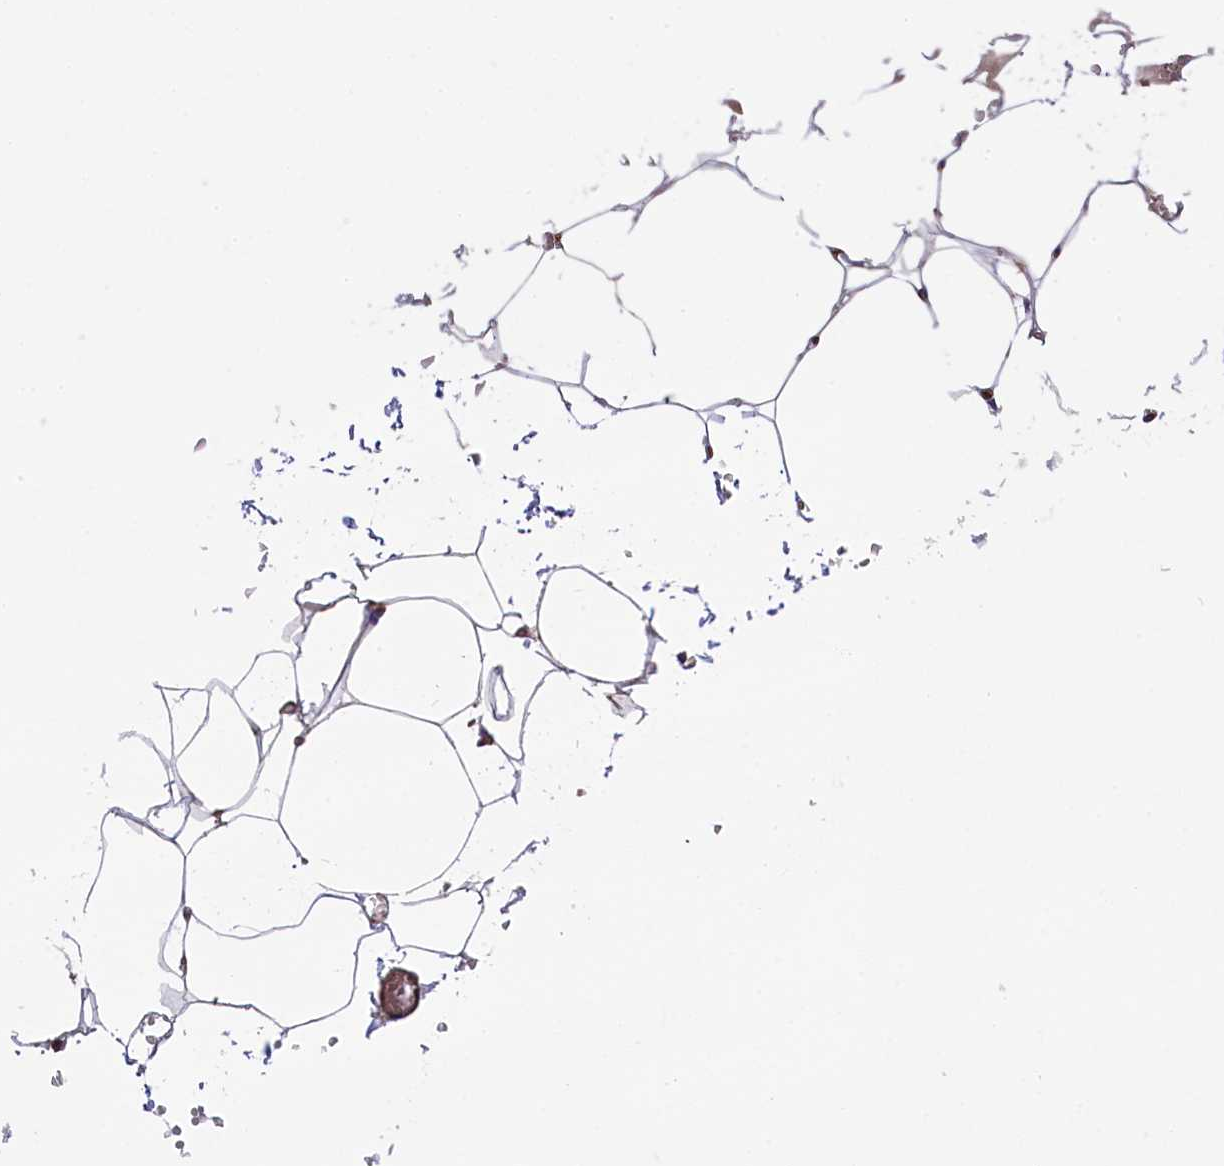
{"staining": {"intensity": "negative", "quantity": "none", "location": "none"}, "tissue": "adipose tissue", "cell_type": "Adipocytes", "image_type": "normal", "snomed": [{"axis": "morphology", "description": "Normal tissue, NOS"}, {"axis": "topography", "description": "Gallbladder"}, {"axis": "topography", "description": "Peripheral nerve tissue"}], "caption": "The photomicrograph demonstrates no significant staining in adipocytes of adipose tissue. (Stains: DAB (3,3'-diaminobenzidine) IHC with hematoxylin counter stain, Microscopy: brightfield microscopy at high magnification).", "gene": "CD99L2", "patient": {"sex": "male", "age": 38}}